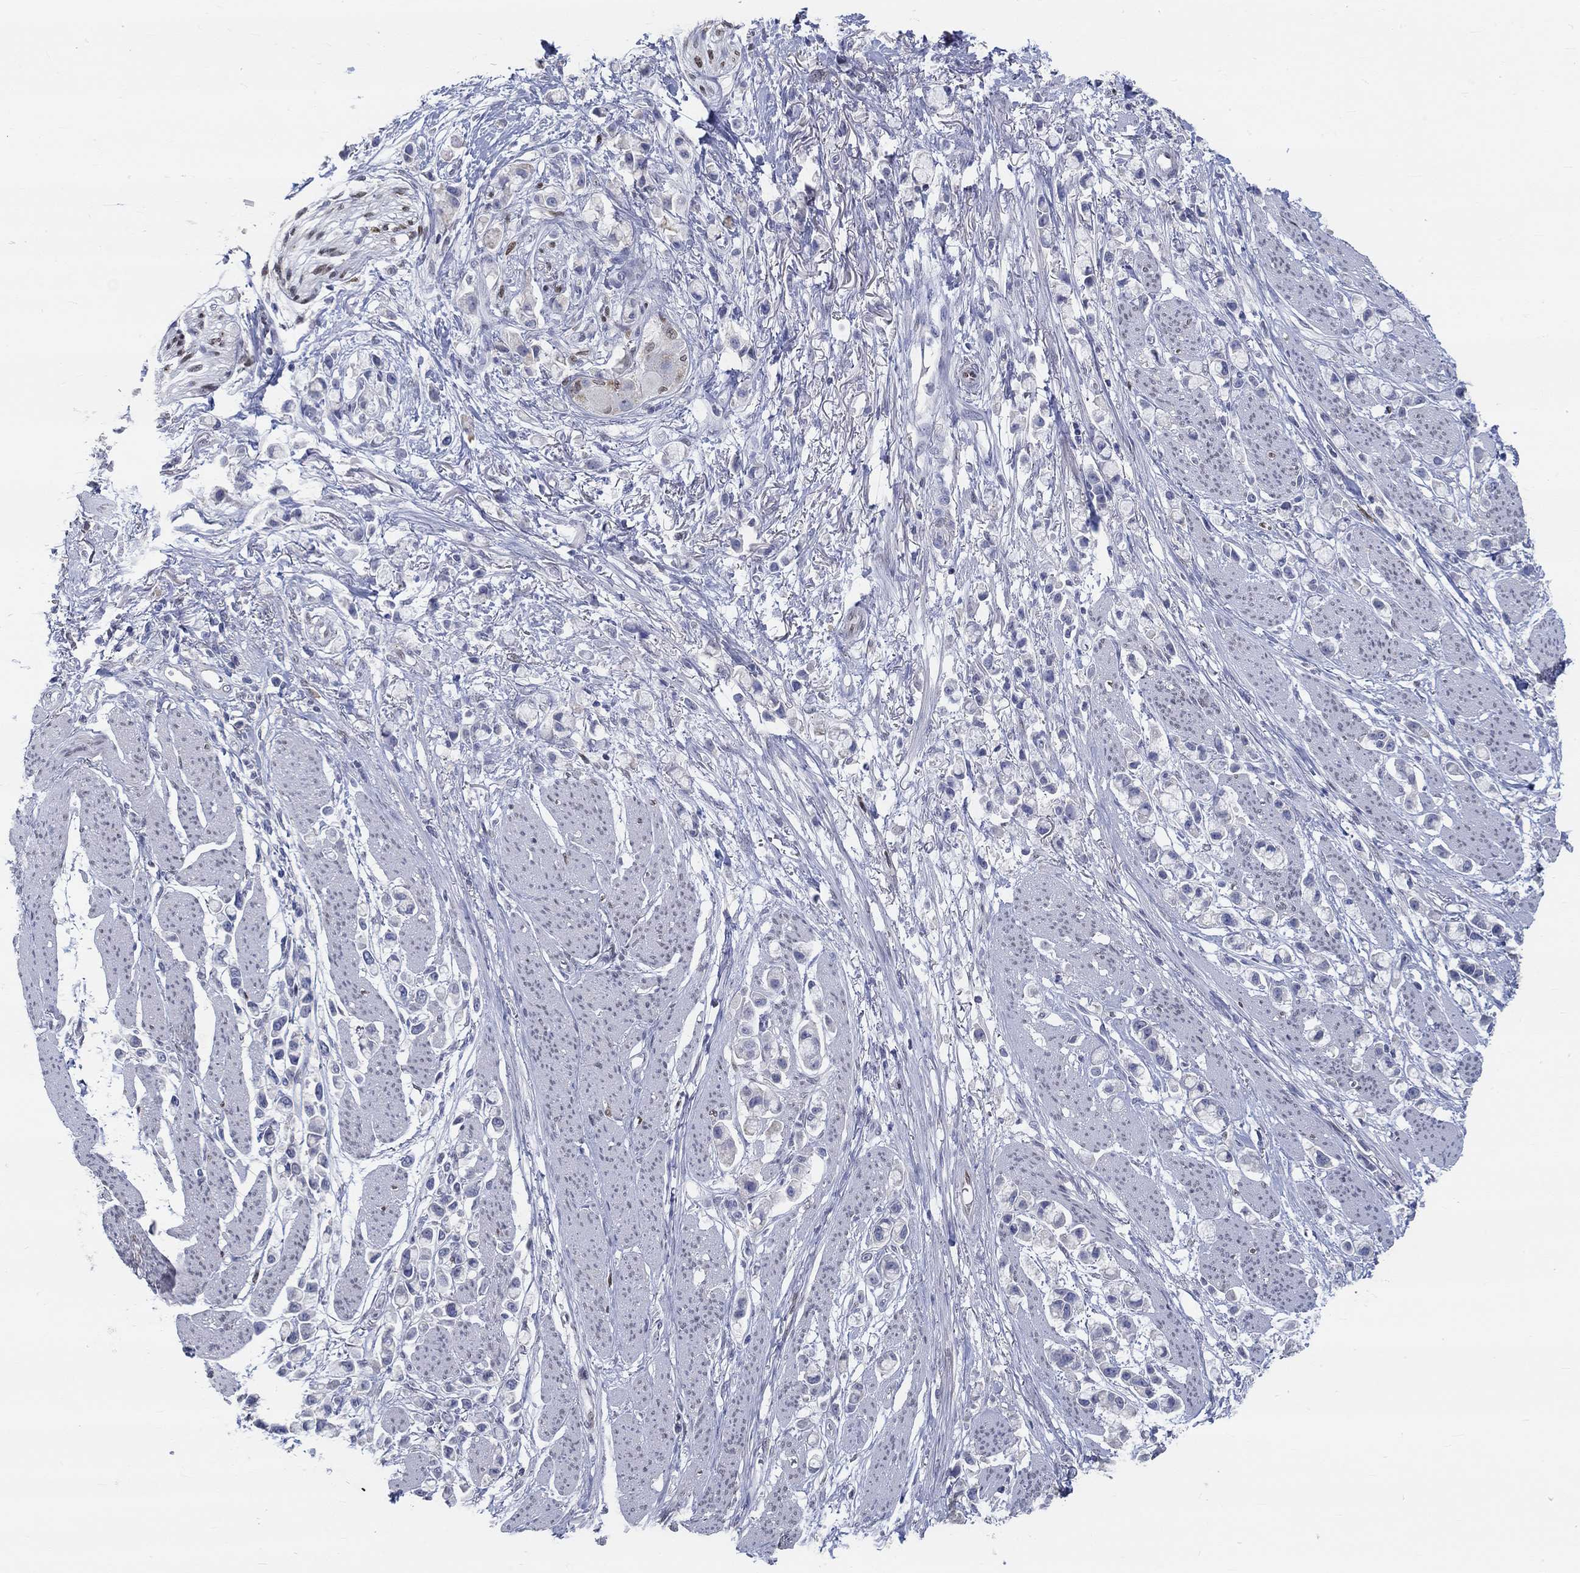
{"staining": {"intensity": "negative", "quantity": "none", "location": "none"}, "tissue": "stomach cancer", "cell_type": "Tumor cells", "image_type": "cancer", "snomed": [{"axis": "morphology", "description": "Adenocarcinoma, NOS"}, {"axis": "topography", "description": "Stomach"}], "caption": "This is a image of IHC staining of stomach cancer, which shows no staining in tumor cells. The staining is performed using DAB (3,3'-diaminobenzidine) brown chromogen with nuclei counter-stained in using hematoxylin.", "gene": "FGF2", "patient": {"sex": "female", "age": 81}}